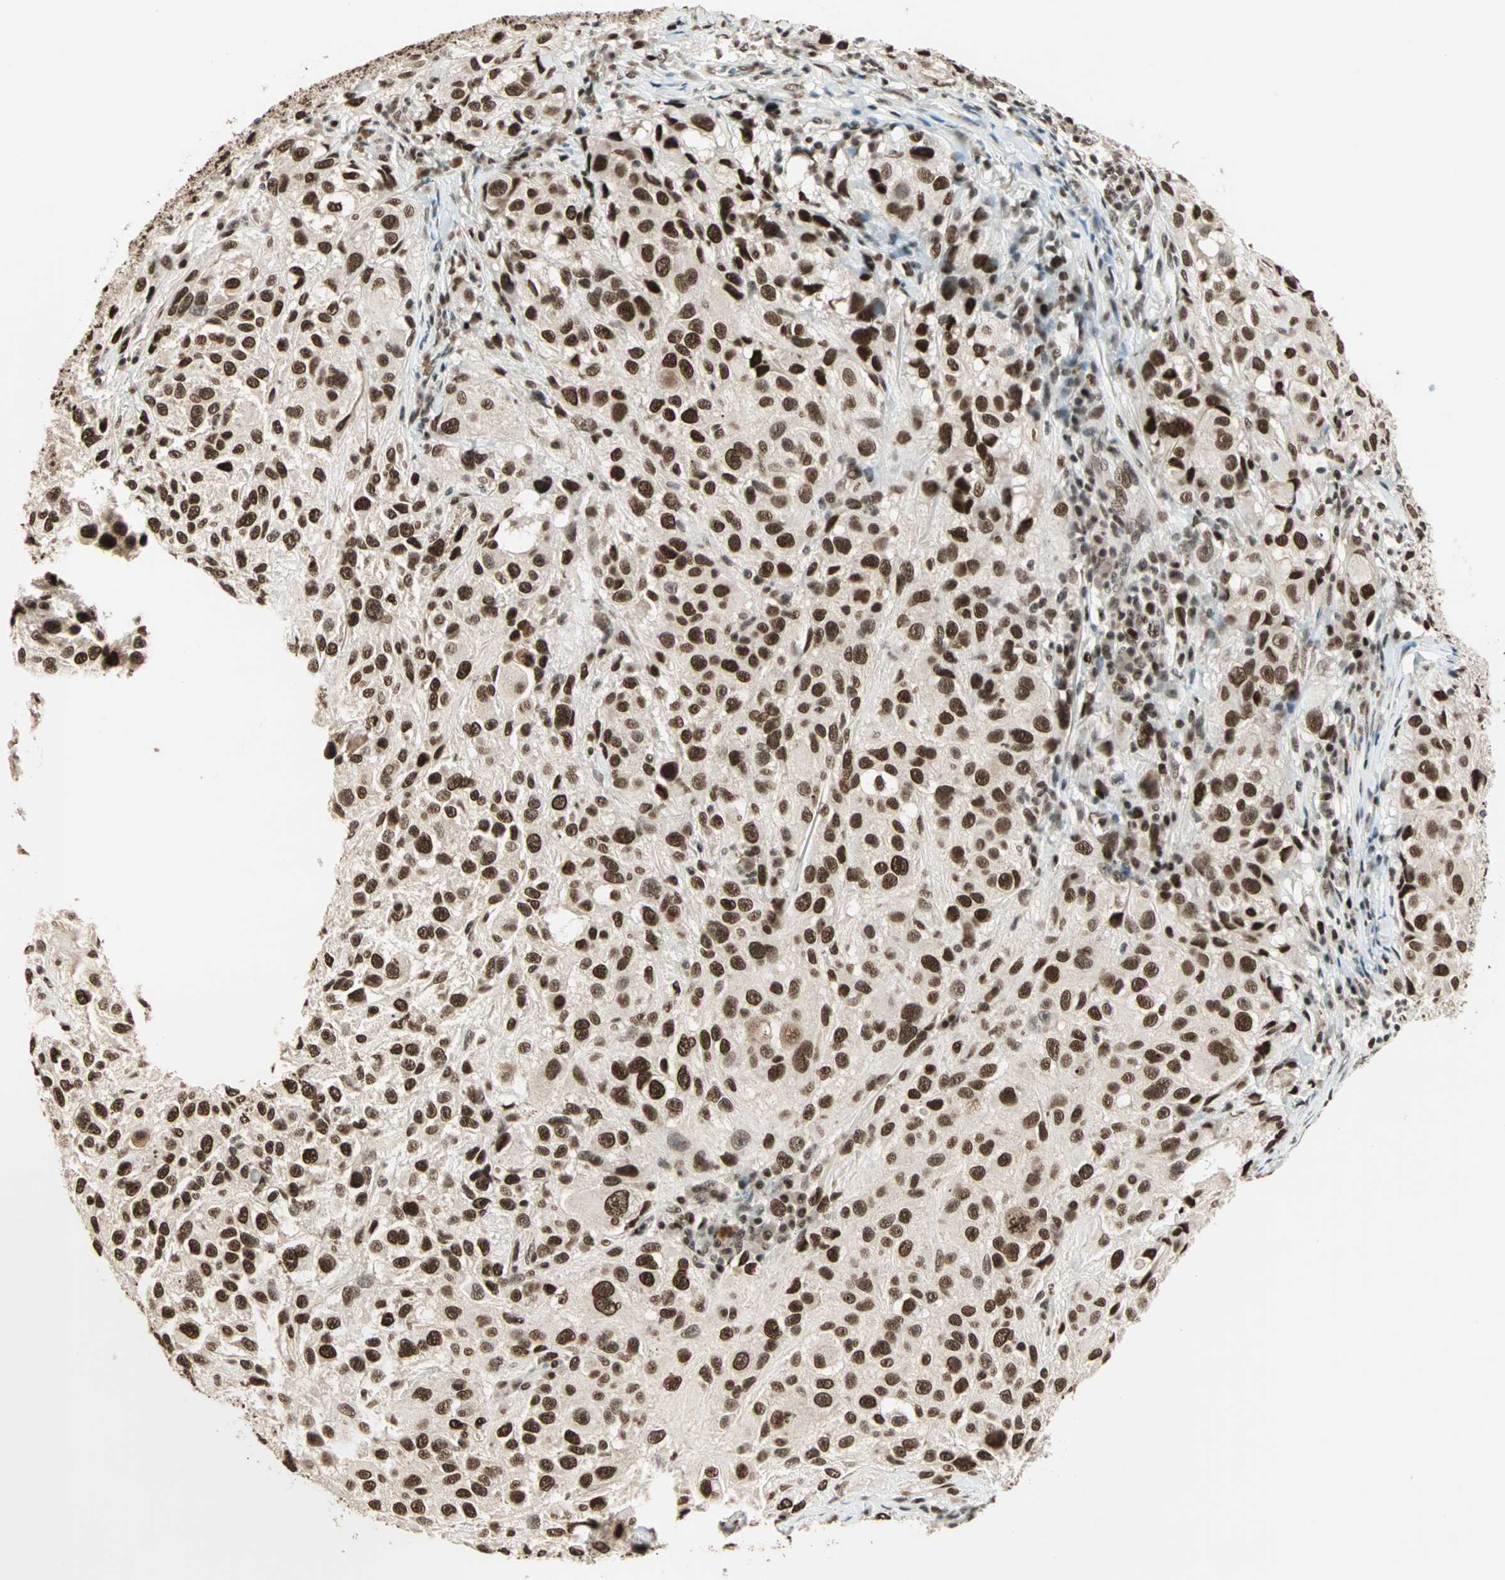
{"staining": {"intensity": "strong", "quantity": ">75%", "location": "nuclear"}, "tissue": "melanoma", "cell_type": "Tumor cells", "image_type": "cancer", "snomed": [{"axis": "morphology", "description": "Necrosis, NOS"}, {"axis": "morphology", "description": "Malignant melanoma, NOS"}, {"axis": "topography", "description": "Skin"}], "caption": "Immunohistochemical staining of human melanoma displays strong nuclear protein expression in about >75% of tumor cells. (Stains: DAB (3,3'-diaminobenzidine) in brown, nuclei in blue, Microscopy: brightfield microscopy at high magnification).", "gene": "MDC1", "patient": {"sex": "female", "age": 87}}